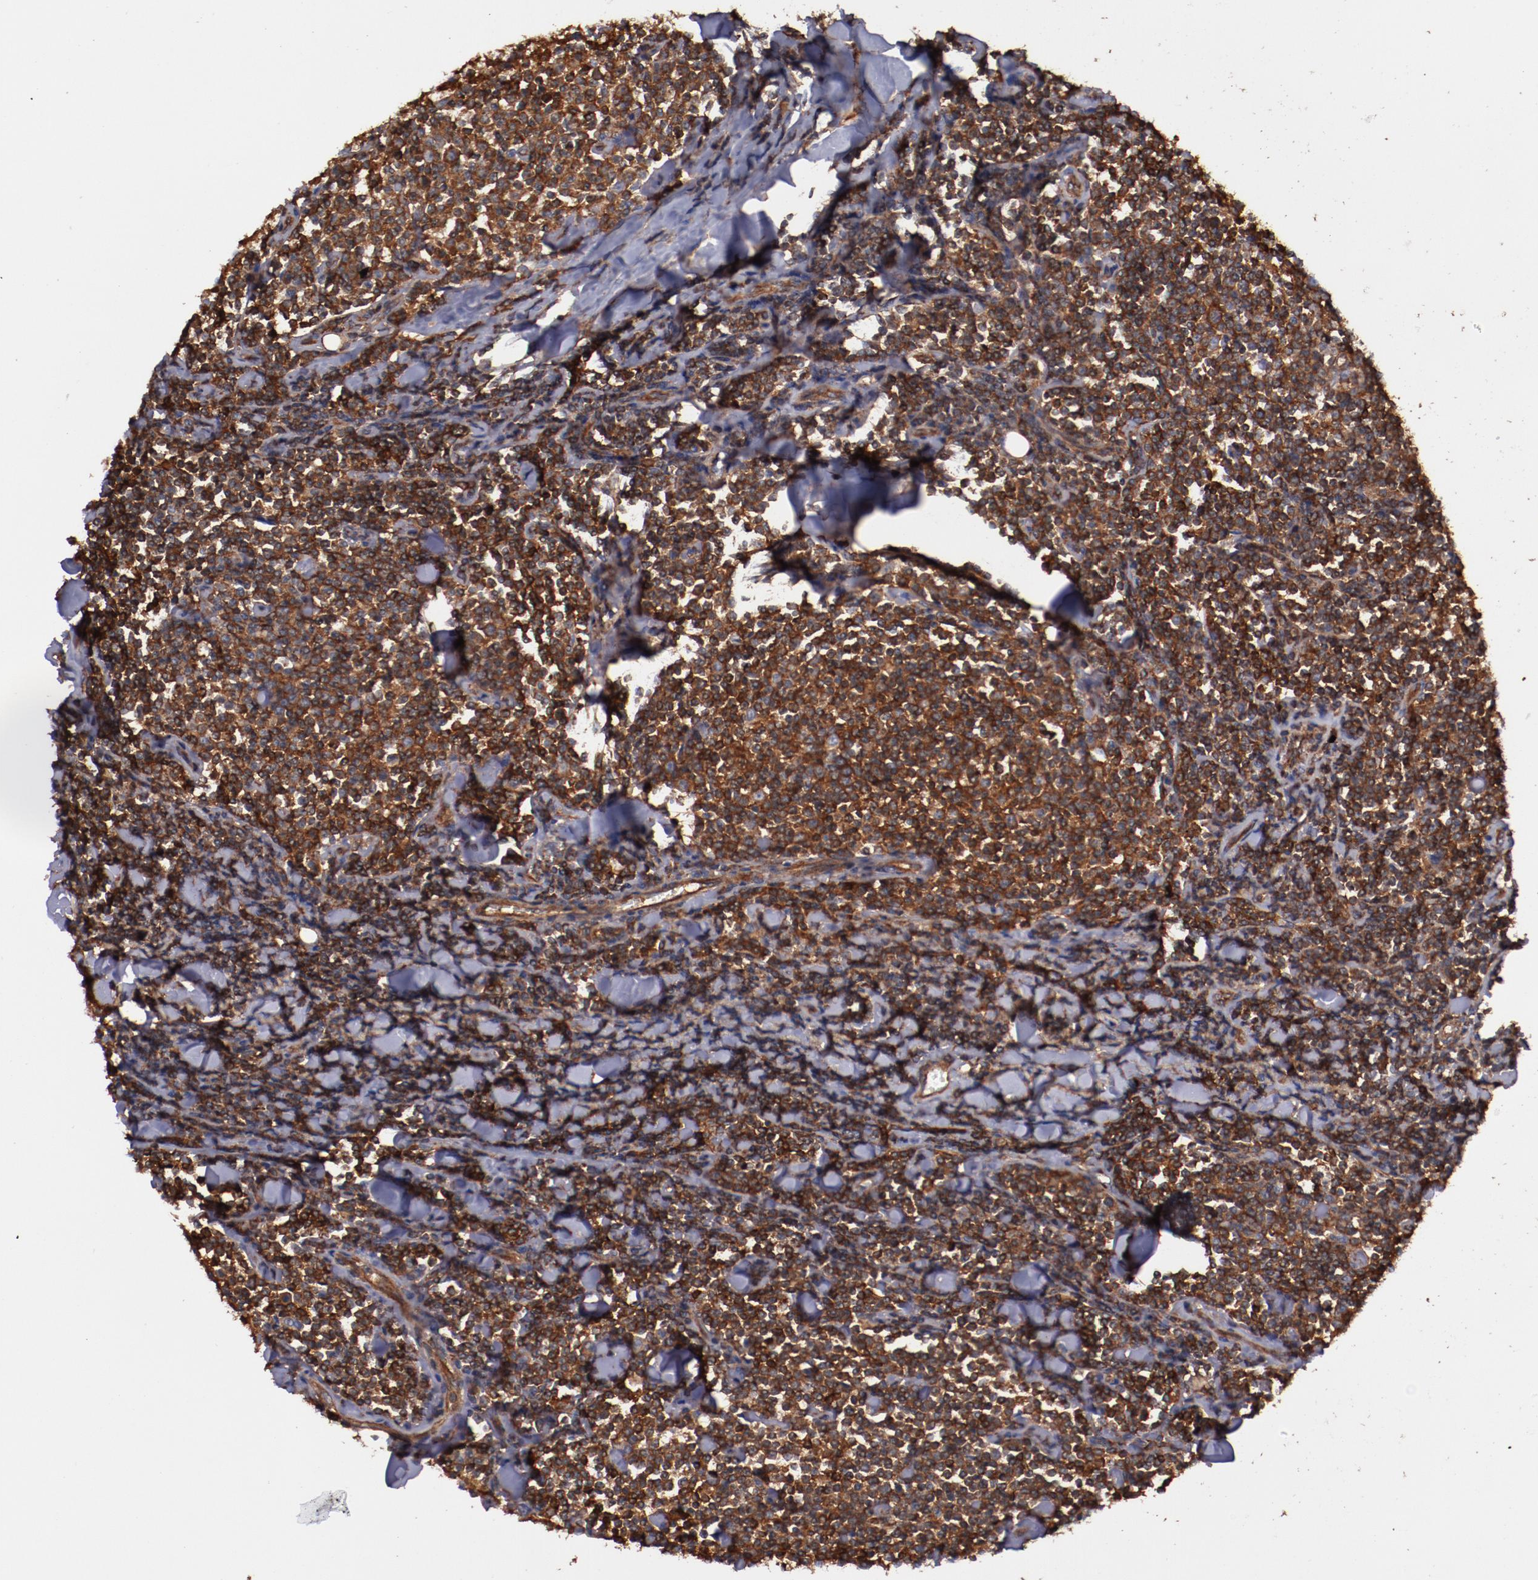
{"staining": {"intensity": "strong", "quantity": ">75%", "location": "cytoplasmic/membranous"}, "tissue": "lymphoma", "cell_type": "Tumor cells", "image_type": "cancer", "snomed": [{"axis": "morphology", "description": "Malignant lymphoma, non-Hodgkin's type, Low grade"}, {"axis": "topography", "description": "Soft tissue"}], "caption": "Immunohistochemical staining of human lymphoma reveals strong cytoplasmic/membranous protein positivity in approximately >75% of tumor cells. (brown staining indicates protein expression, while blue staining denotes nuclei).", "gene": "TMOD3", "patient": {"sex": "male", "age": 92}}